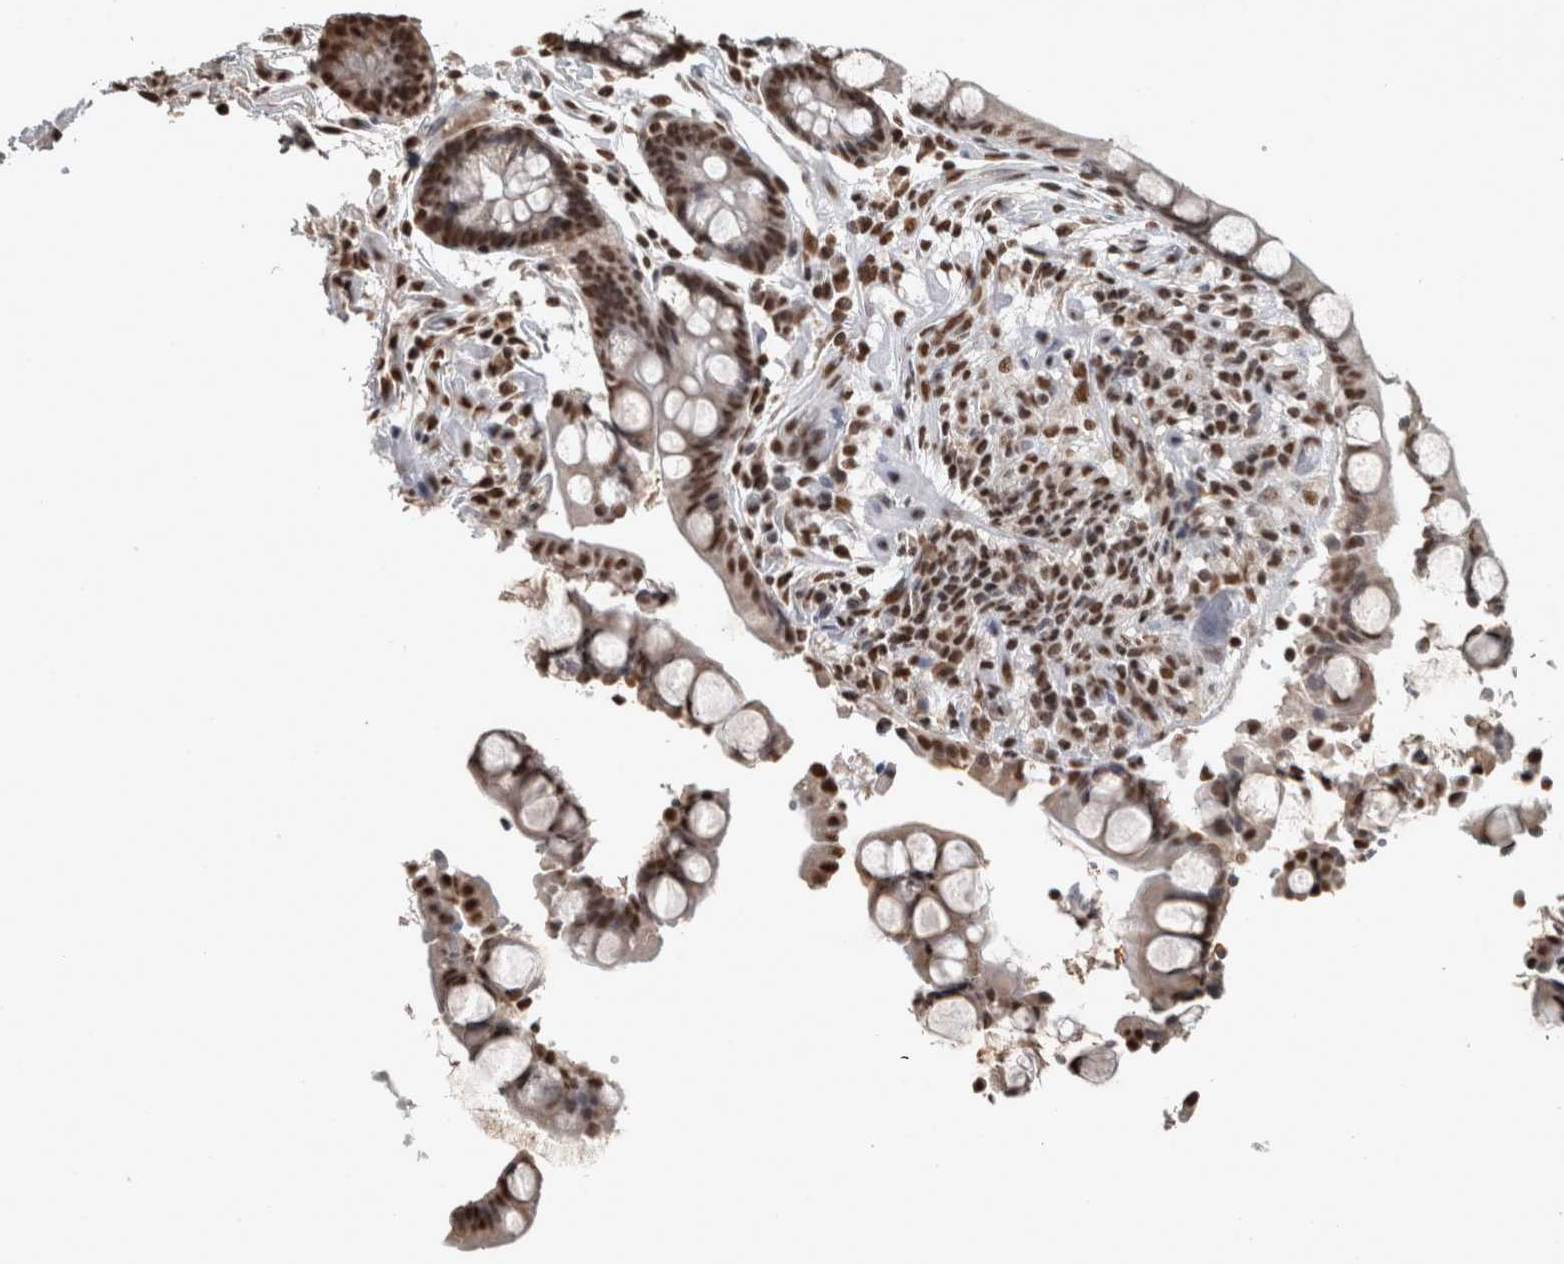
{"staining": {"intensity": "strong", "quantity": ">75%", "location": "nuclear"}, "tissue": "colon", "cell_type": "Endothelial cells", "image_type": "normal", "snomed": [{"axis": "morphology", "description": "Normal tissue, NOS"}, {"axis": "topography", "description": "Colon"}], "caption": "Protein analysis of unremarkable colon exhibits strong nuclear expression in about >75% of endothelial cells. (brown staining indicates protein expression, while blue staining denotes nuclei).", "gene": "TGS1", "patient": {"sex": "male", "age": 73}}